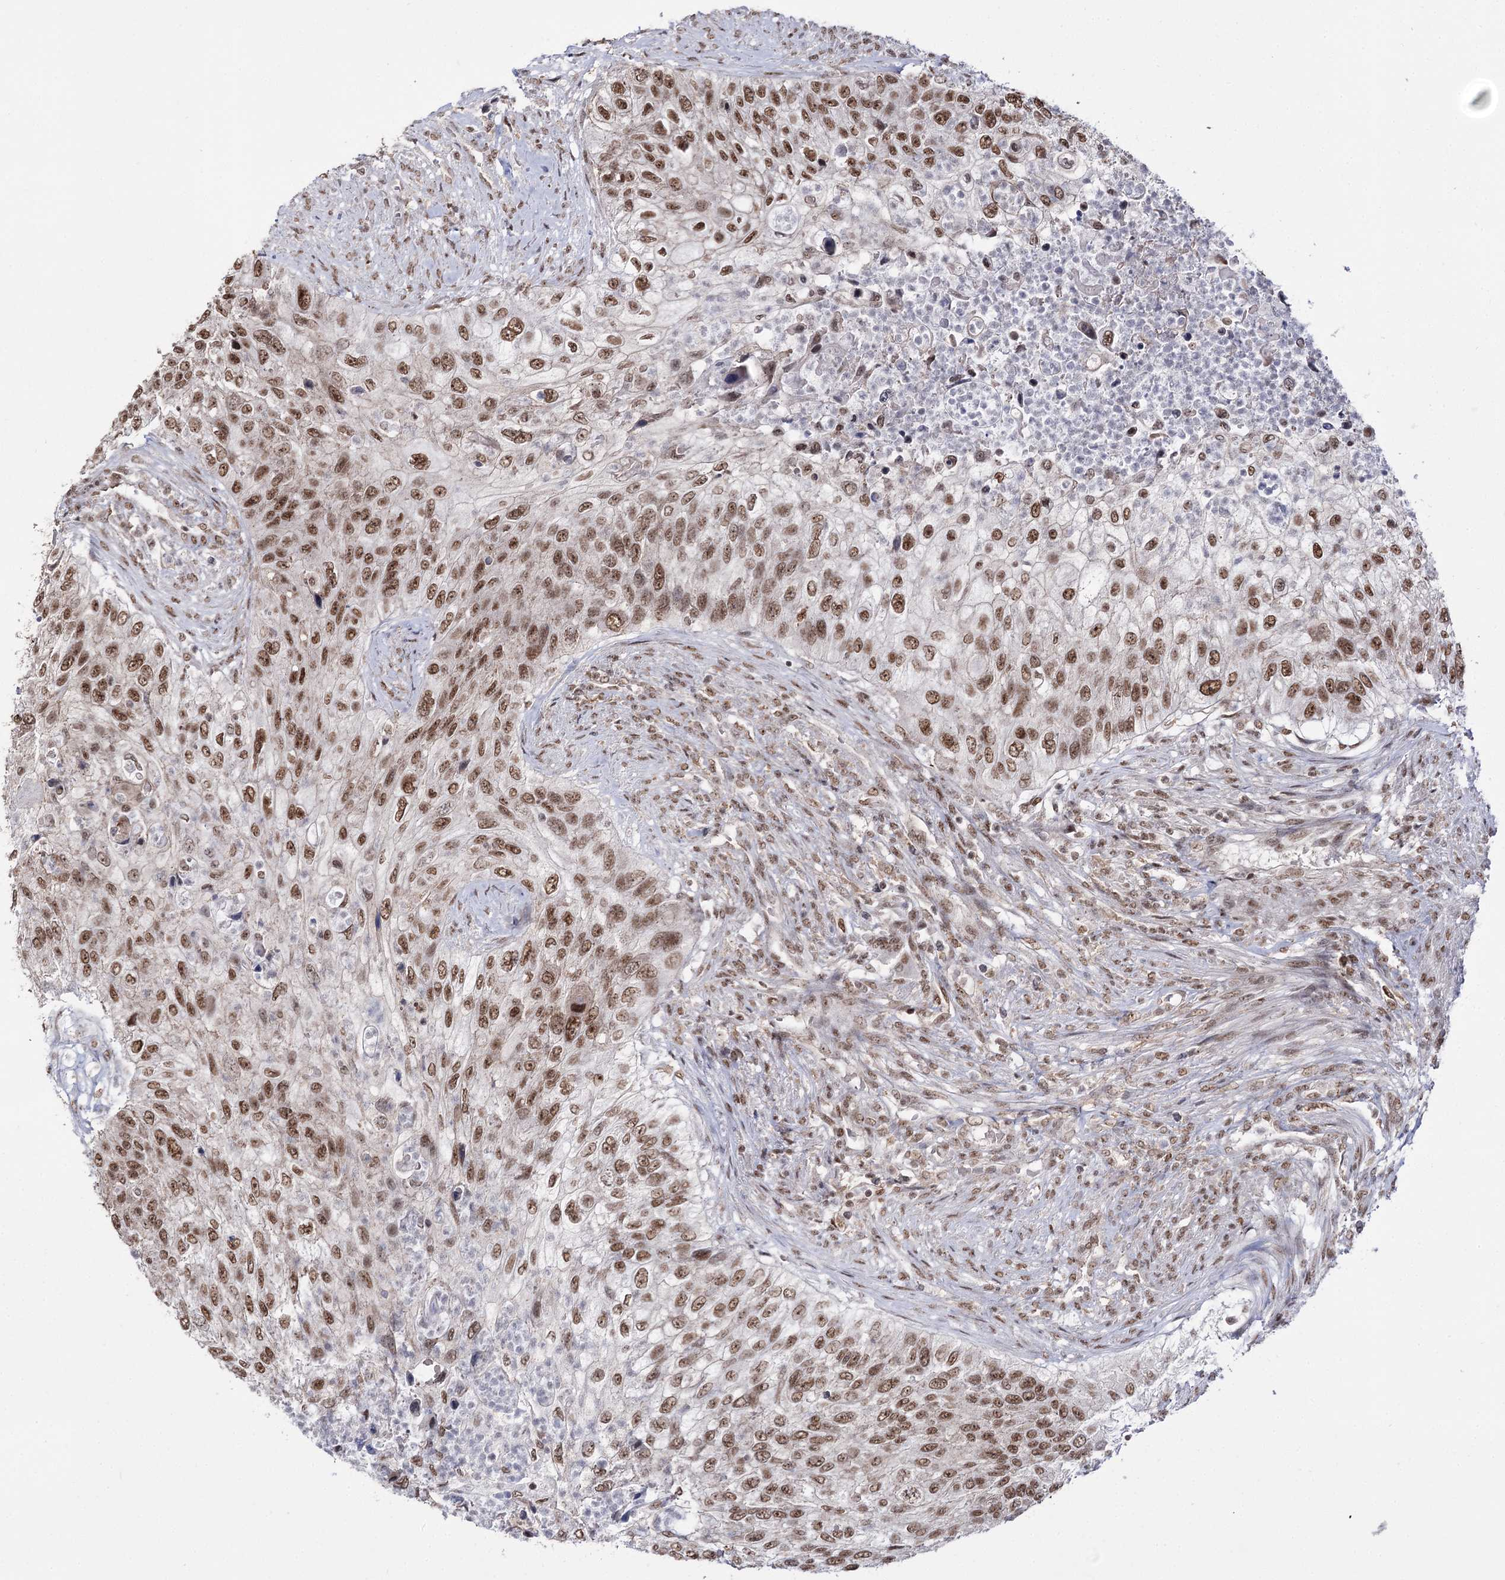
{"staining": {"intensity": "moderate", "quantity": ">75%", "location": "nuclear"}, "tissue": "urothelial cancer", "cell_type": "Tumor cells", "image_type": "cancer", "snomed": [{"axis": "morphology", "description": "Urothelial carcinoma, High grade"}, {"axis": "topography", "description": "Urinary bladder"}], "caption": "Immunohistochemistry staining of high-grade urothelial carcinoma, which shows medium levels of moderate nuclear expression in approximately >75% of tumor cells indicating moderate nuclear protein expression. The staining was performed using DAB (brown) for protein detection and nuclei were counterstained in hematoxylin (blue).", "gene": "VGLL4", "patient": {"sex": "female", "age": 60}}